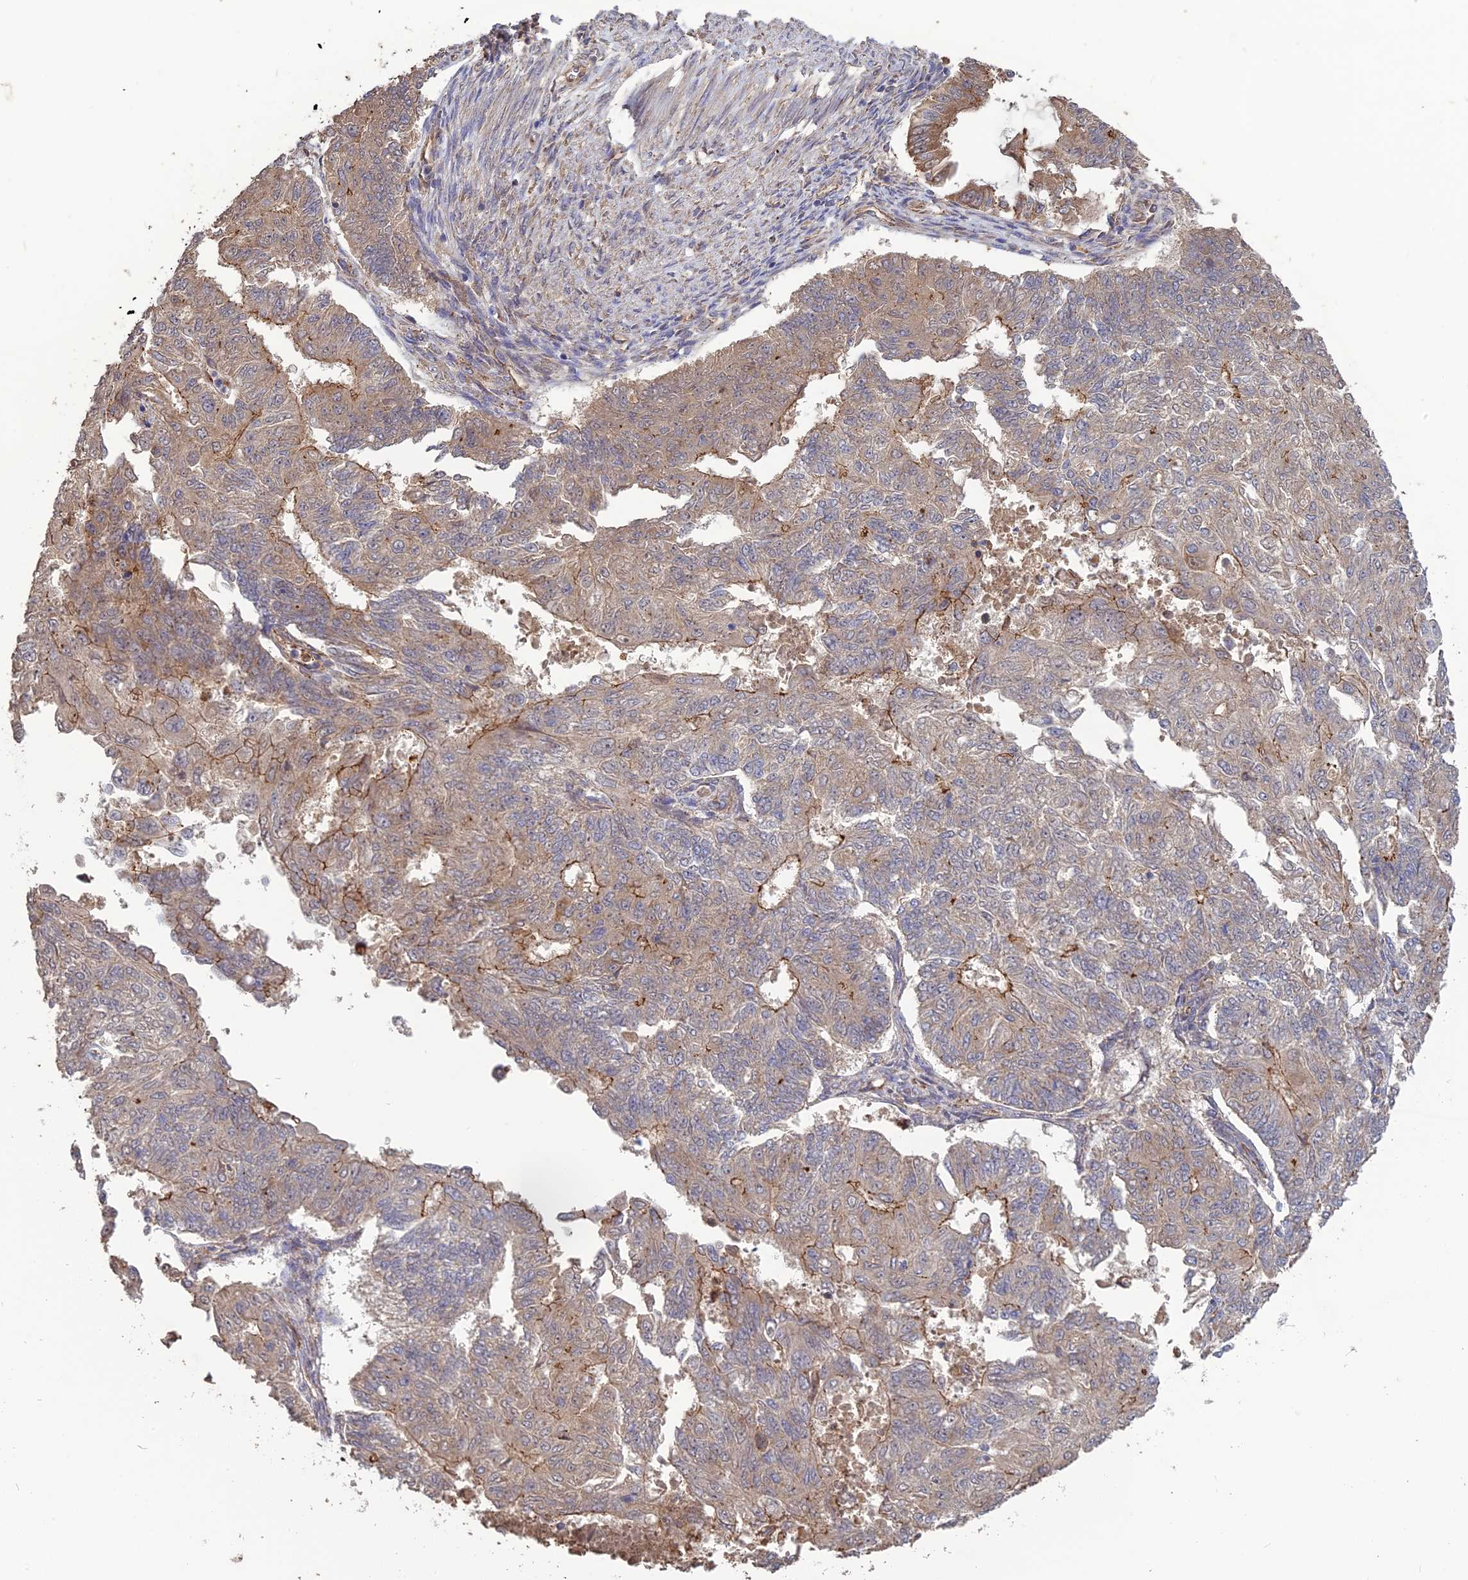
{"staining": {"intensity": "strong", "quantity": "<25%", "location": "cytoplasmic/membranous"}, "tissue": "endometrial cancer", "cell_type": "Tumor cells", "image_type": "cancer", "snomed": [{"axis": "morphology", "description": "Adenocarcinoma, NOS"}, {"axis": "topography", "description": "Endometrium"}], "caption": "Immunohistochemical staining of endometrial adenocarcinoma shows strong cytoplasmic/membranous protein staining in approximately <25% of tumor cells. Using DAB (brown) and hematoxylin (blue) stains, captured at high magnification using brightfield microscopy.", "gene": "ARHGAP40", "patient": {"sex": "female", "age": 32}}